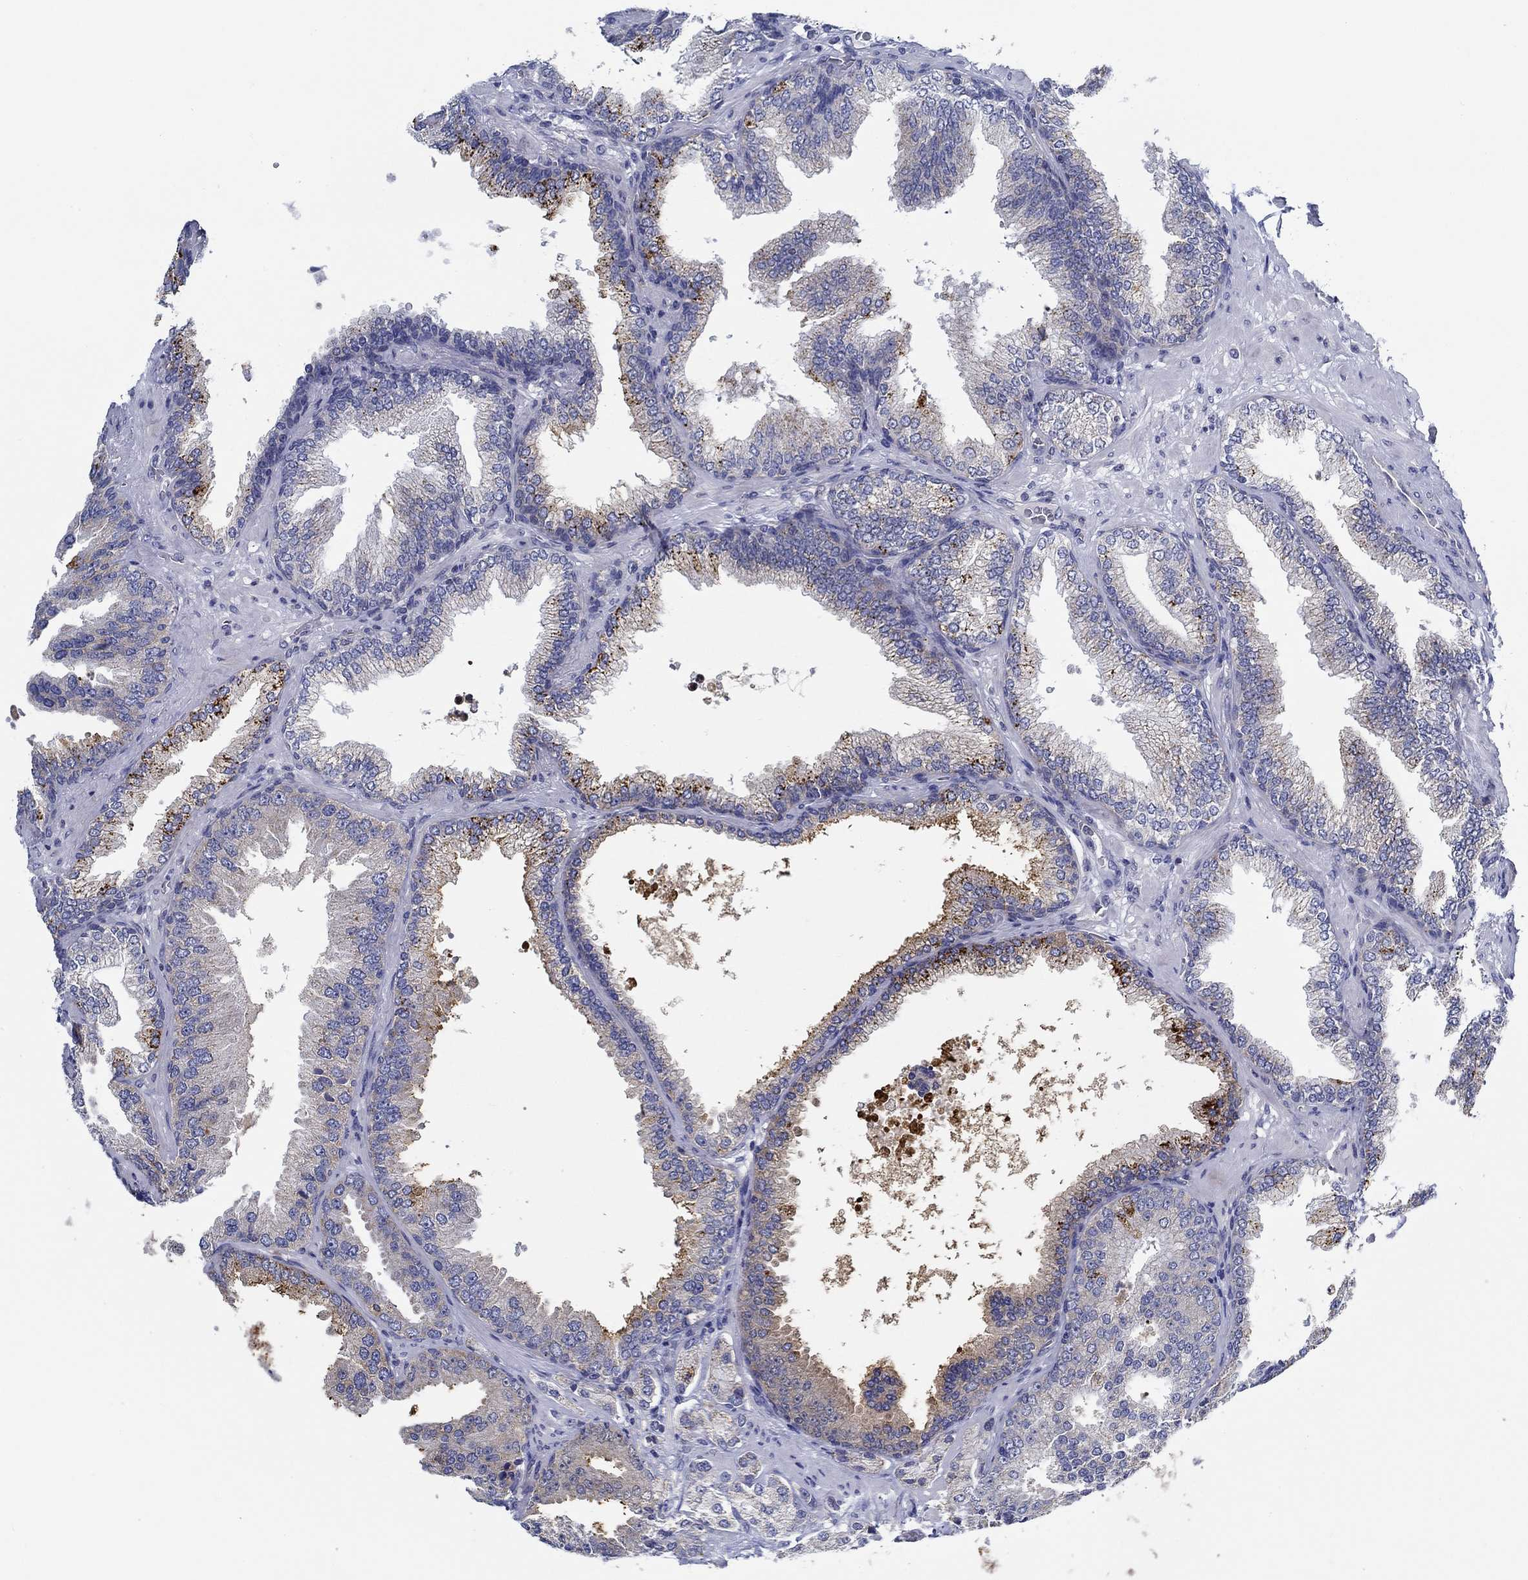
{"staining": {"intensity": "strong", "quantity": "<25%", "location": "cytoplasmic/membranous"}, "tissue": "prostate cancer", "cell_type": "Tumor cells", "image_type": "cancer", "snomed": [{"axis": "morphology", "description": "Adenocarcinoma, Low grade"}, {"axis": "topography", "description": "Prostate"}], "caption": "Prostate adenocarcinoma (low-grade) stained for a protein (brown) reveals strong cytoplasmic/membranous positive positivity in approximately <25% of tumor cells.", "gene": "CFAP61", "patient": {"sex": "male", "age": 68}}